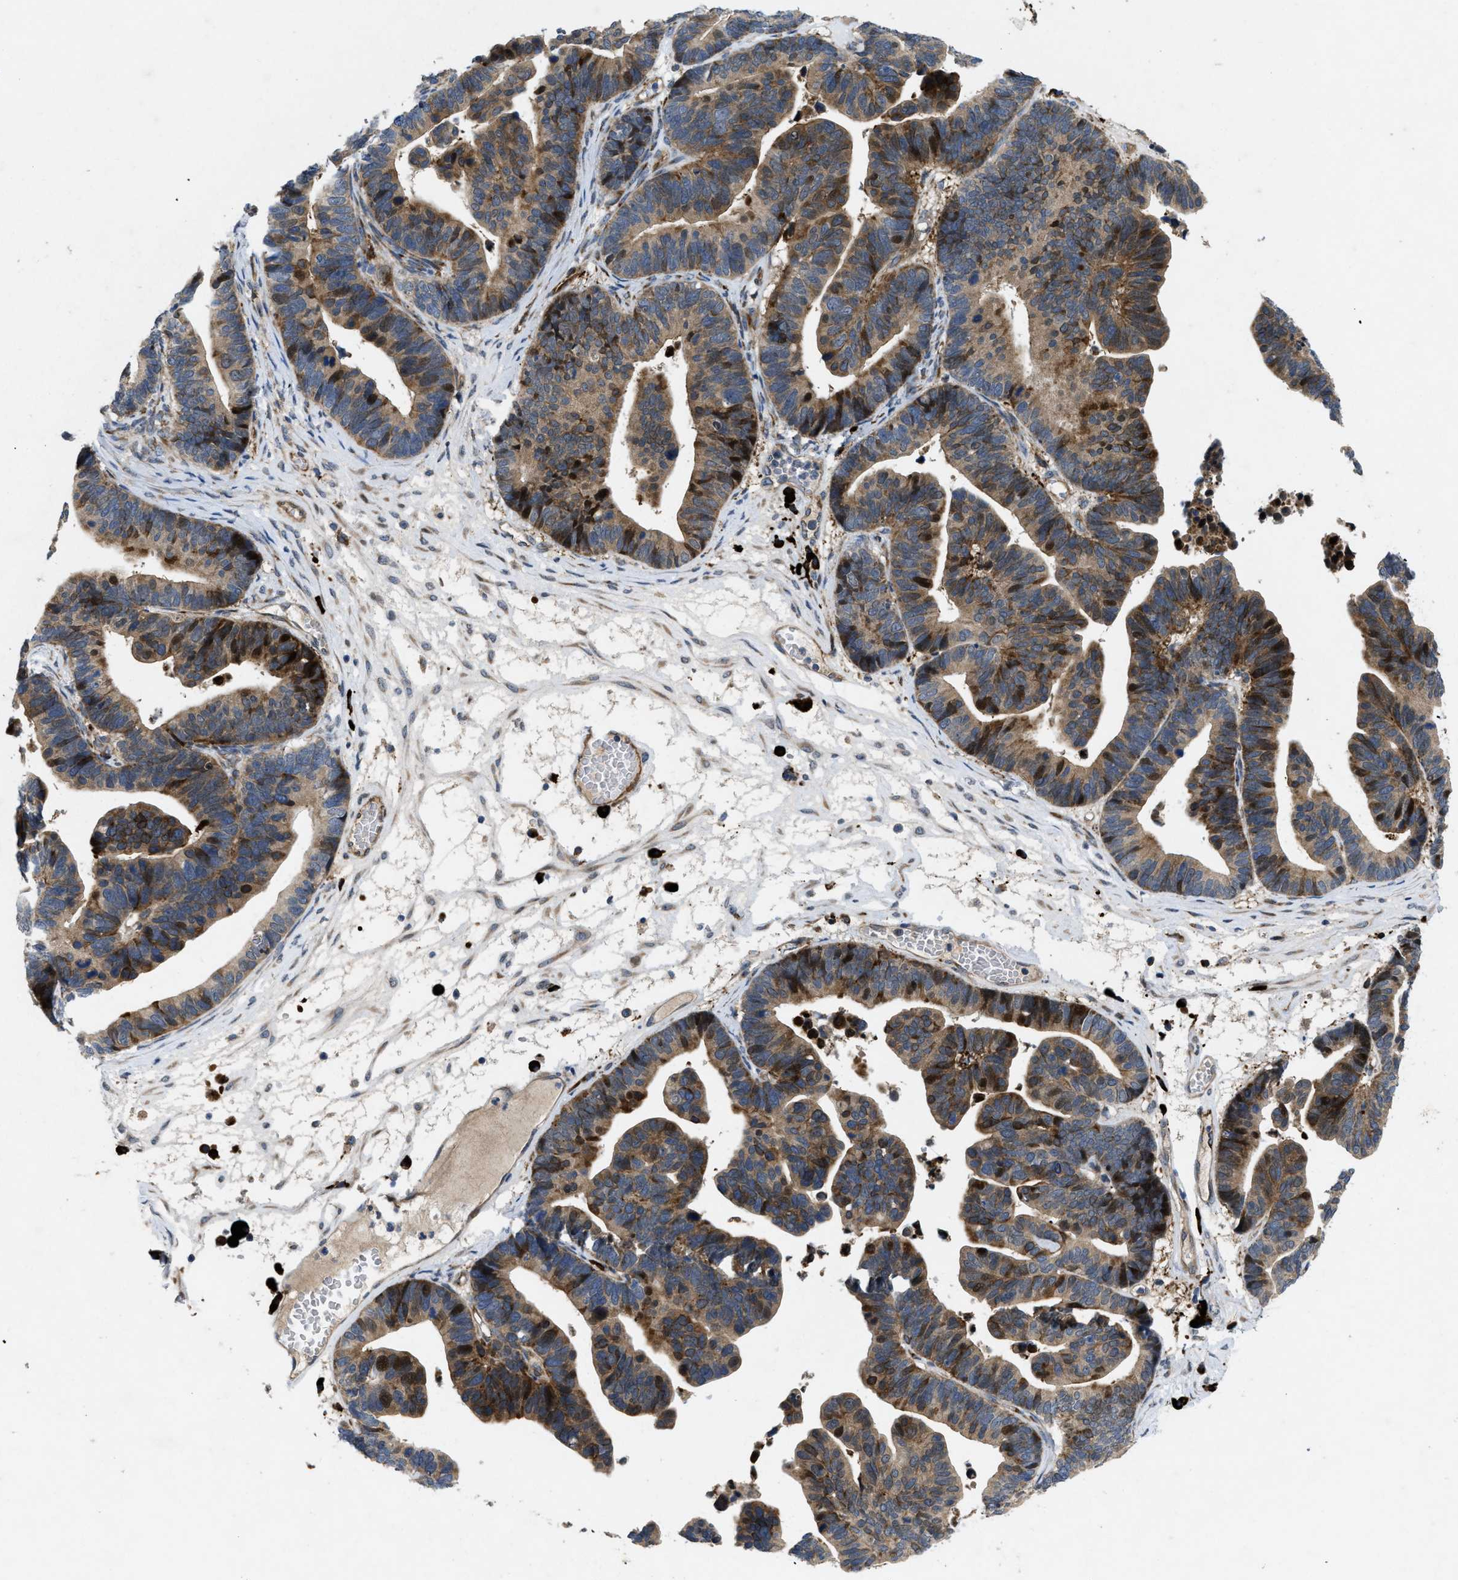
{"staining": {"intensity": "moderate", "quantity": ">75%", "location": "cytoplasmic/membranous,nuclear"}, "tissue": "ovarian cancer", "cell_type": "Tumor cells", "image_type": "cancer", "snomed": [{"axis": "morphology", "description": "Cystadenocarcinoma, serous, NOS"}, {"axis": "topography", "description": "Ovary"}], "caption": "An immunohistochemistry photomicrograph of tumor tissue is shown. Protein staining in brown highlights moderate cytoplasmic/membranous and nuclear positivity in ovarian cancer (serous cystadenocarcinoma) within tumor cells.", "gene": "HSPA12B", "patient": {"sex": "female", "age": 56}}